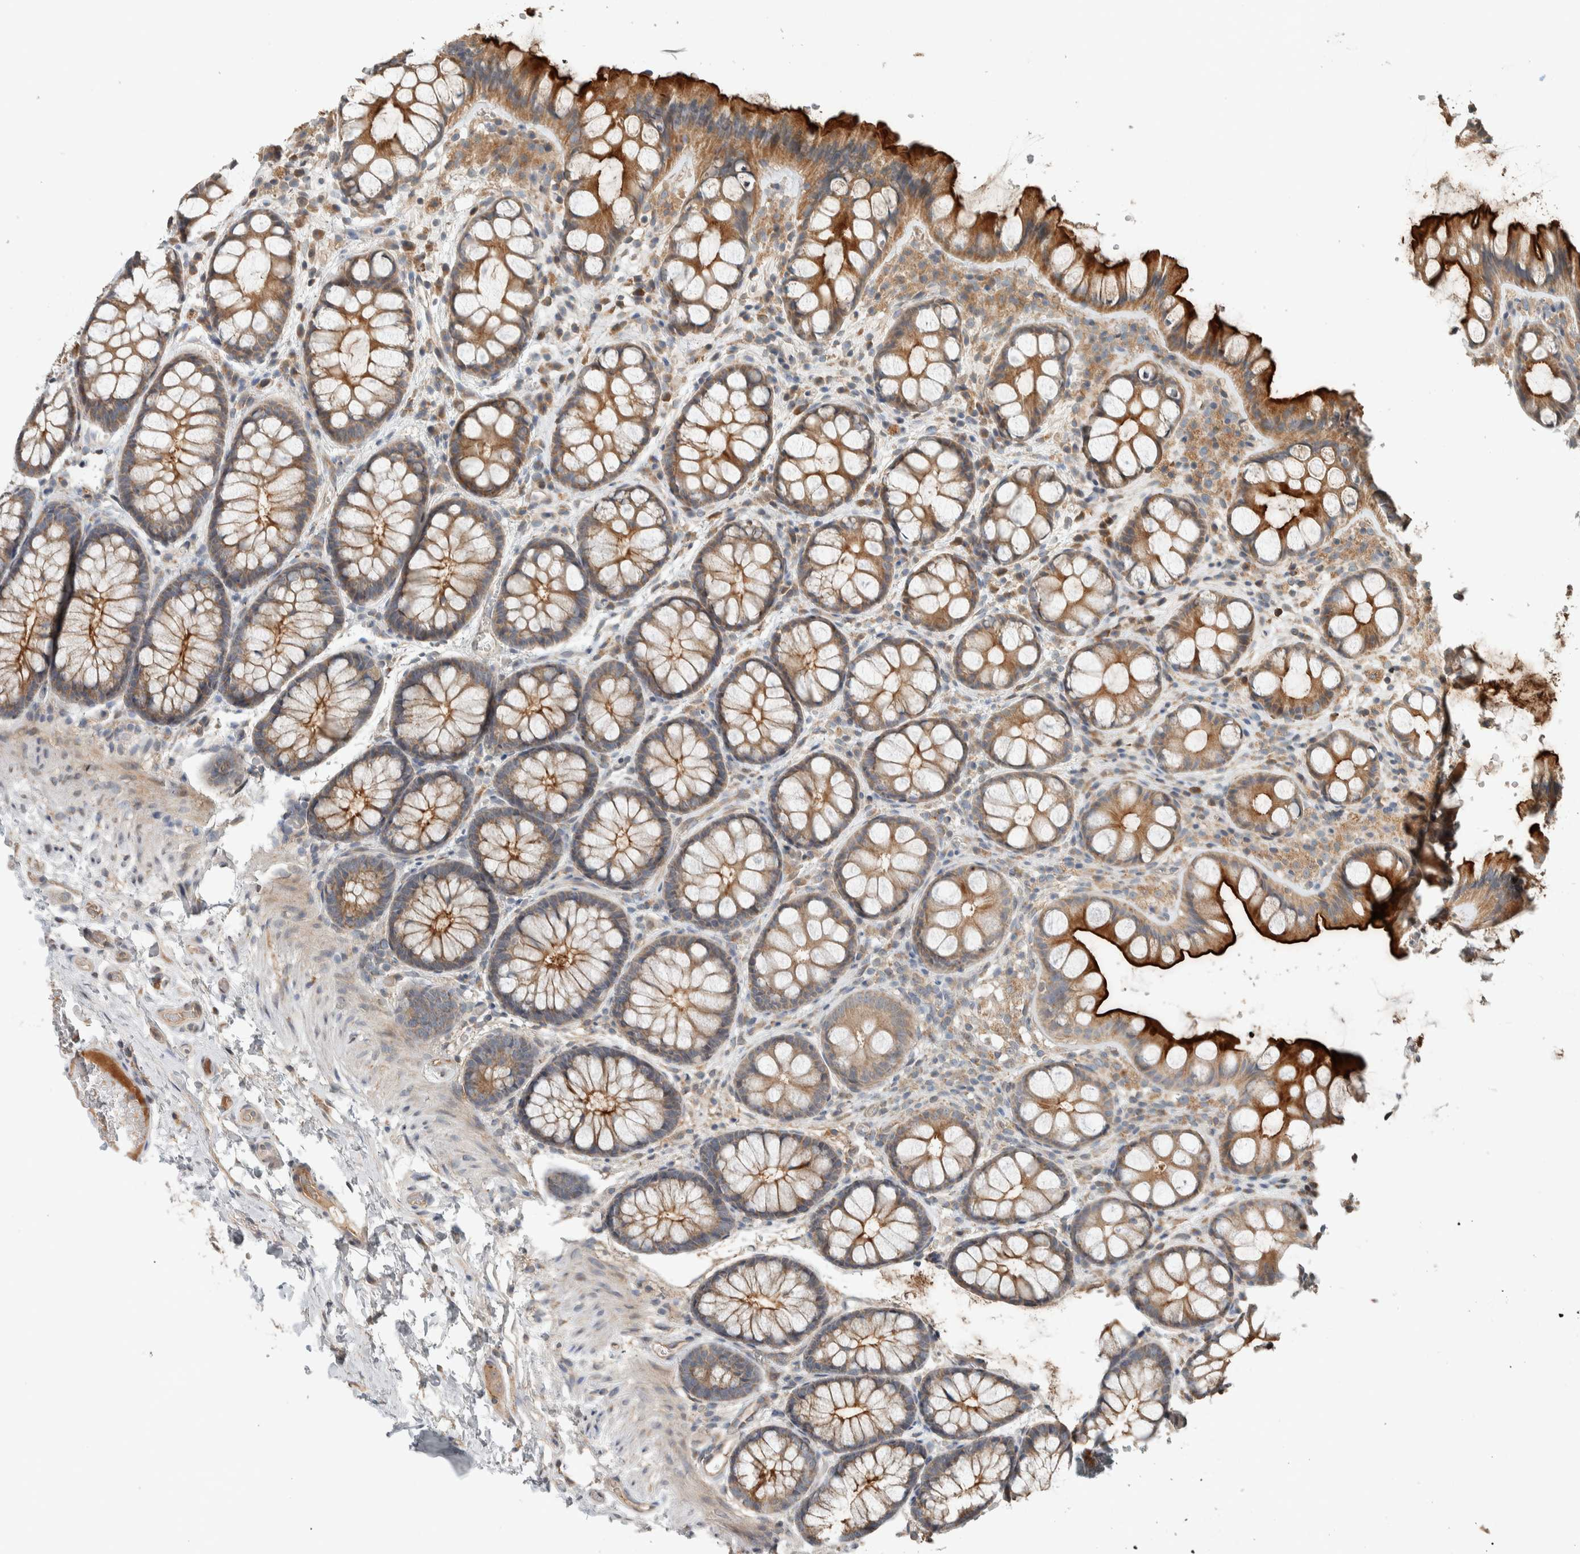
{"staining": {"intensity": "weak", "quantity": "25%-75%", "location": "cytoplasmic/membranous"}, "tissue": "colon", "cell_type": "Endothelial cells", "image_type": "normal", "snomed": [{"axis": "morphology", "description": "Normal tissue, NOS"}, {"axis": "topography", "description": "Colon"}], "caption": "Protein staining by IHC demonstrates weak cytoplasmic/membranous expression in about 25%-75% of endothelial cells in normal colon.", "gene": "NBR1", "patient": {"sex": "male", "age": 47}}